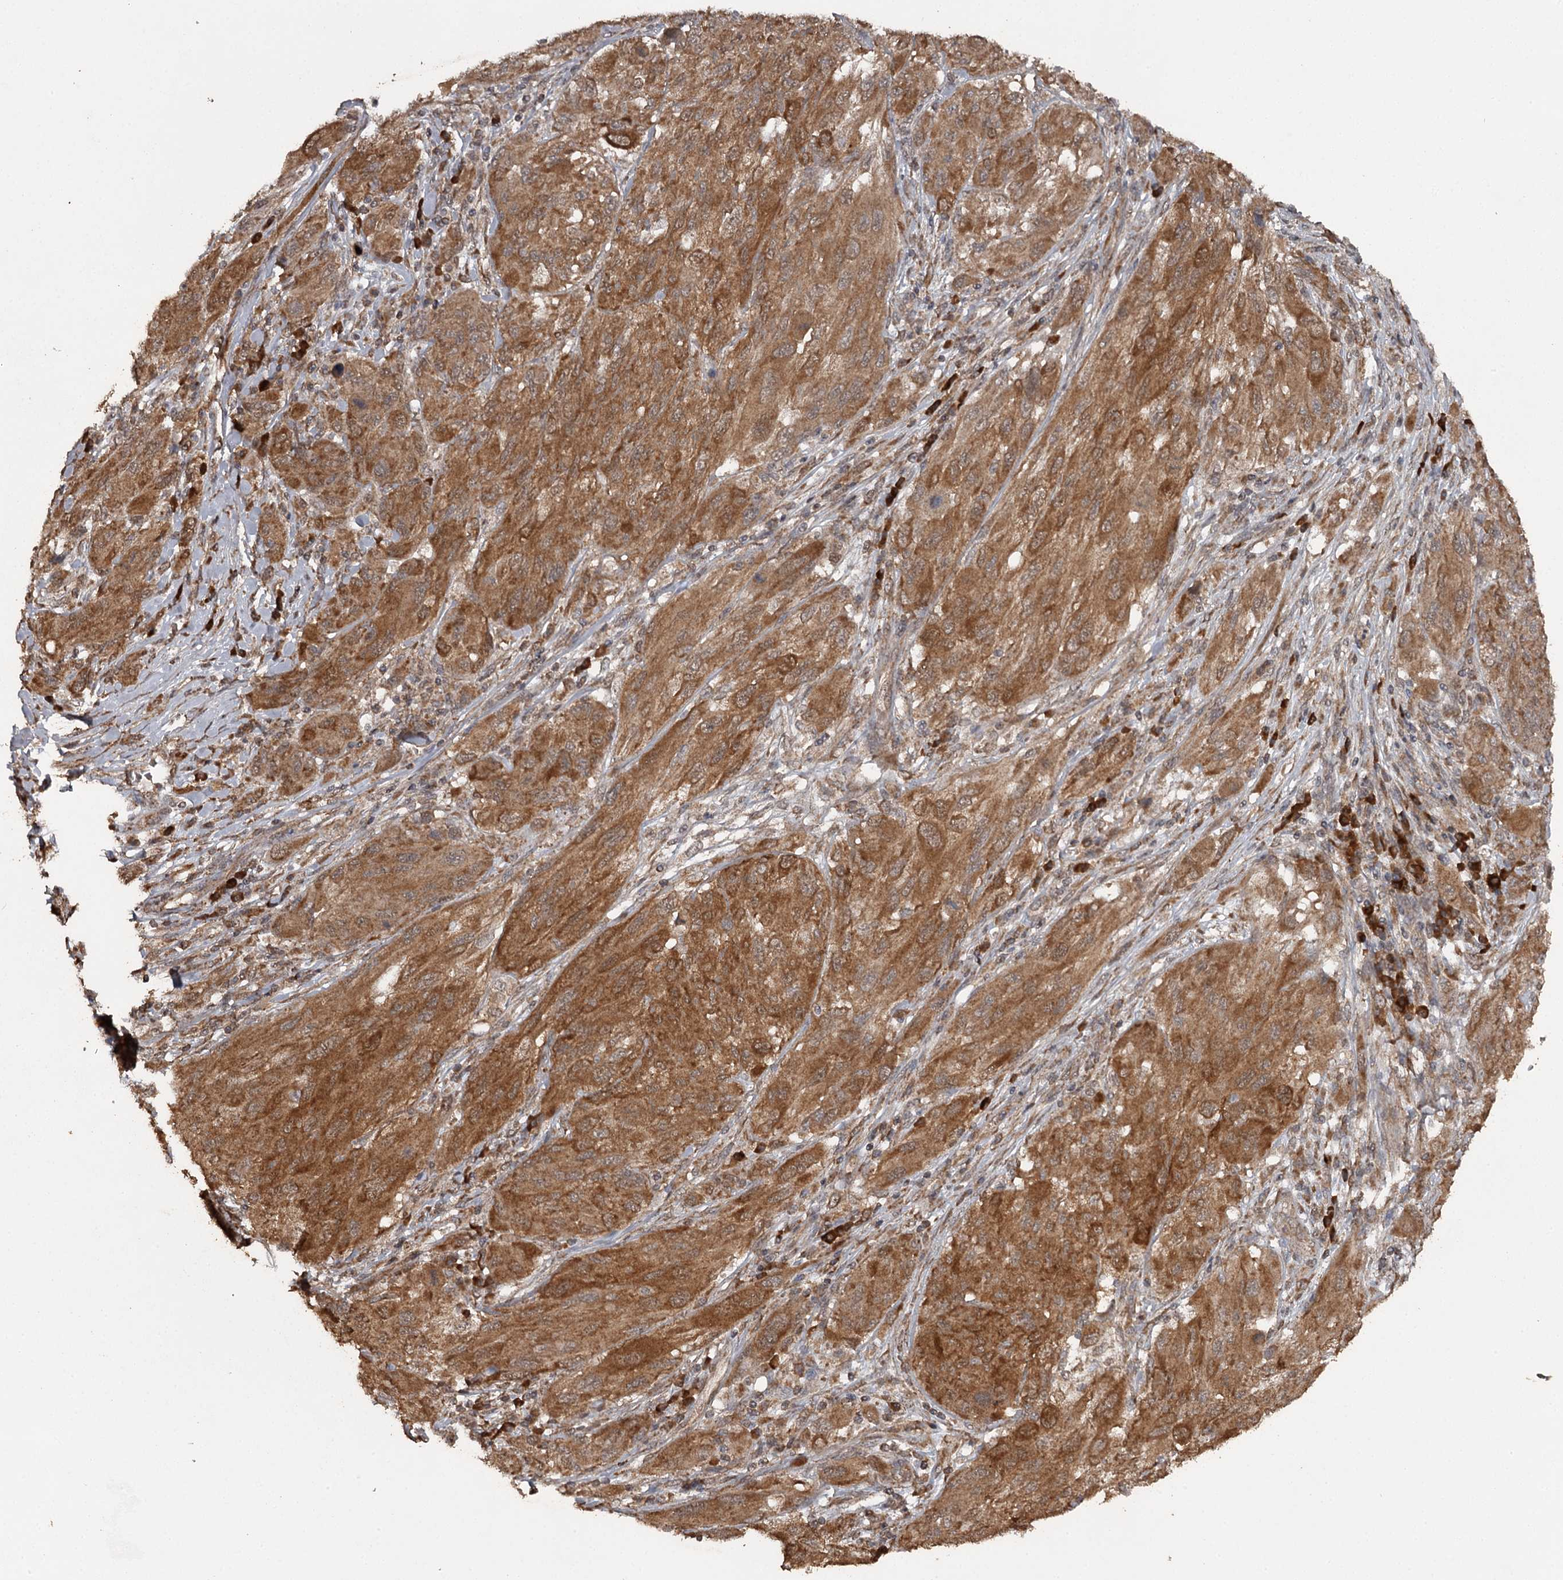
{"staining": {"intensity": "strong", "quantity": ">75%", "location": "cytoplasmic/membranous"}, "tissue": "melanoma", "cell_type": "Tumor cells", "image_type": "cancer", "snomed": [{"axis": "morphology", "description": "Malignant melanoma, NOS"}, {"axis": "topography", "description": "Skin"}], "caption": "This micrograph reveals melanoma stained with immunohistochemistry (IHC) to label a protein in brown. The cytoplasmic/membranous of tumor cells show strong positivity for the protein. Nuclei are counter-stained blue.", "gene": "WIPI1", "patient": {"sex": "female", "age": 91}}